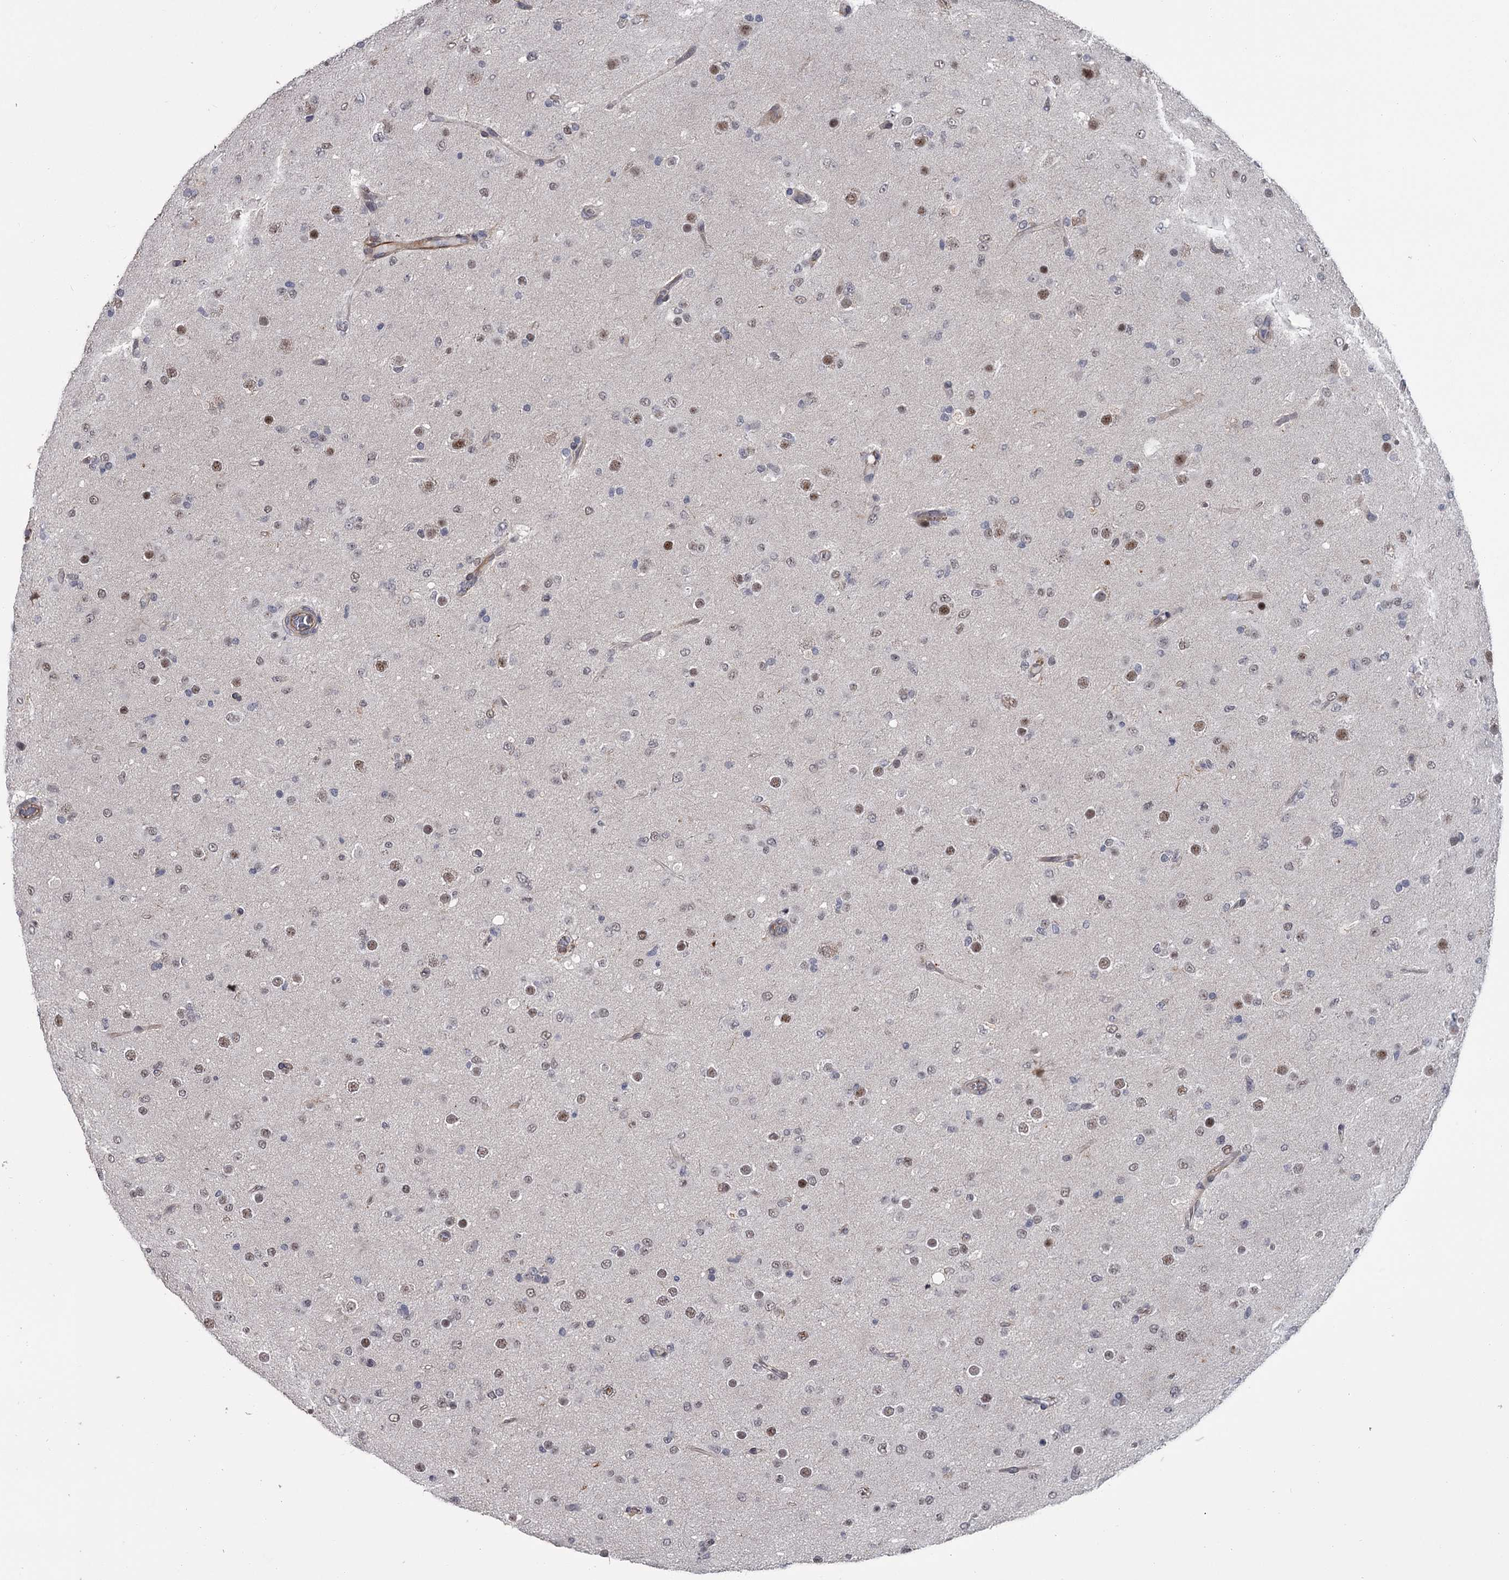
{"staining": {"intensity": "weak", "quantity": ">75%", "location": "nuclear"}, "tissue": "glioma", "cell_type": "Tumor cells", "image_type": "cancer", "snomed": [{"axis": "morphology", "description": "Glioma, malignant, Low grade"}, {"axis": "topography", "description": "Brain"}], "caption": "High-magnification brightfield microscopy of glioma stained with DAB (3,3'-diaminobenzidine) (brown) and counterstained with hematoxylin (blue). tumor cells exhibit weak nuclear expression is seen in about>75% of cells.", "gene": "PRPF40B", "patient": {"sex": "male", "age": 65}}